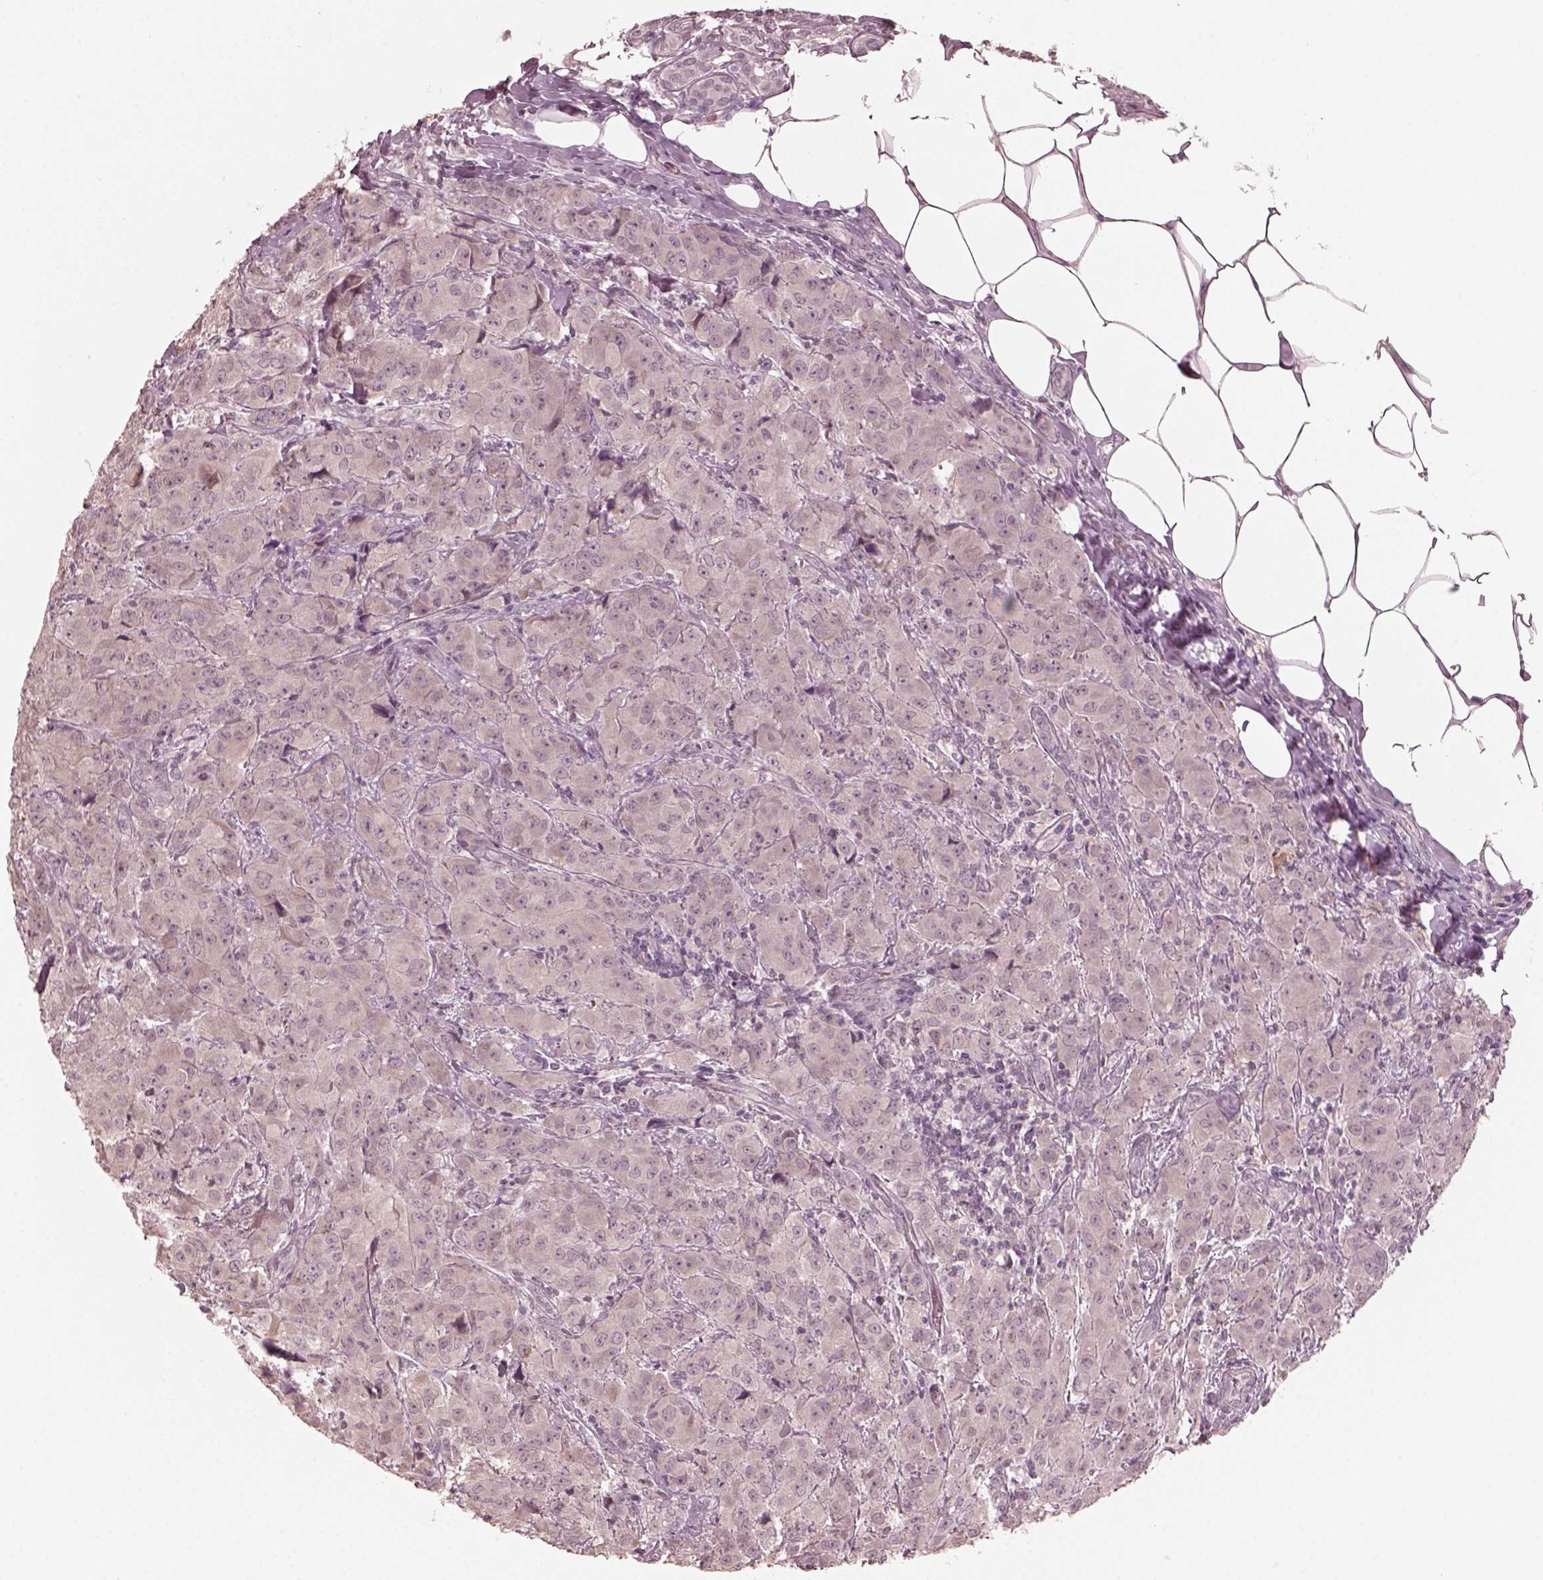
{"staining": {"intensity": "negative", "quantity": "none", "location": "none"}, "tissue": "breast cancer", "cell_type": "Tumor cells", "image_type": "cancer", "snomed": [{"axis": "morphology", "description": "Normal tissue, NOS"}, {"axis": "morphology", "description": "Duct carcinoma"}, {"axis": "topography", "description": "Breast"}], "caption": "A micrograph of breast cancer stained for a protein reveals no brown staining in tumor cells. The staining was performed using DAB (3,3'-diaminobenzidine) to visualize the protein expression in brown, while the nuclei were stained in blue with hematoxylin (Magnification: 20x).", "gene": "RGS7", "patient": {"sex": "female", "age": 43}}